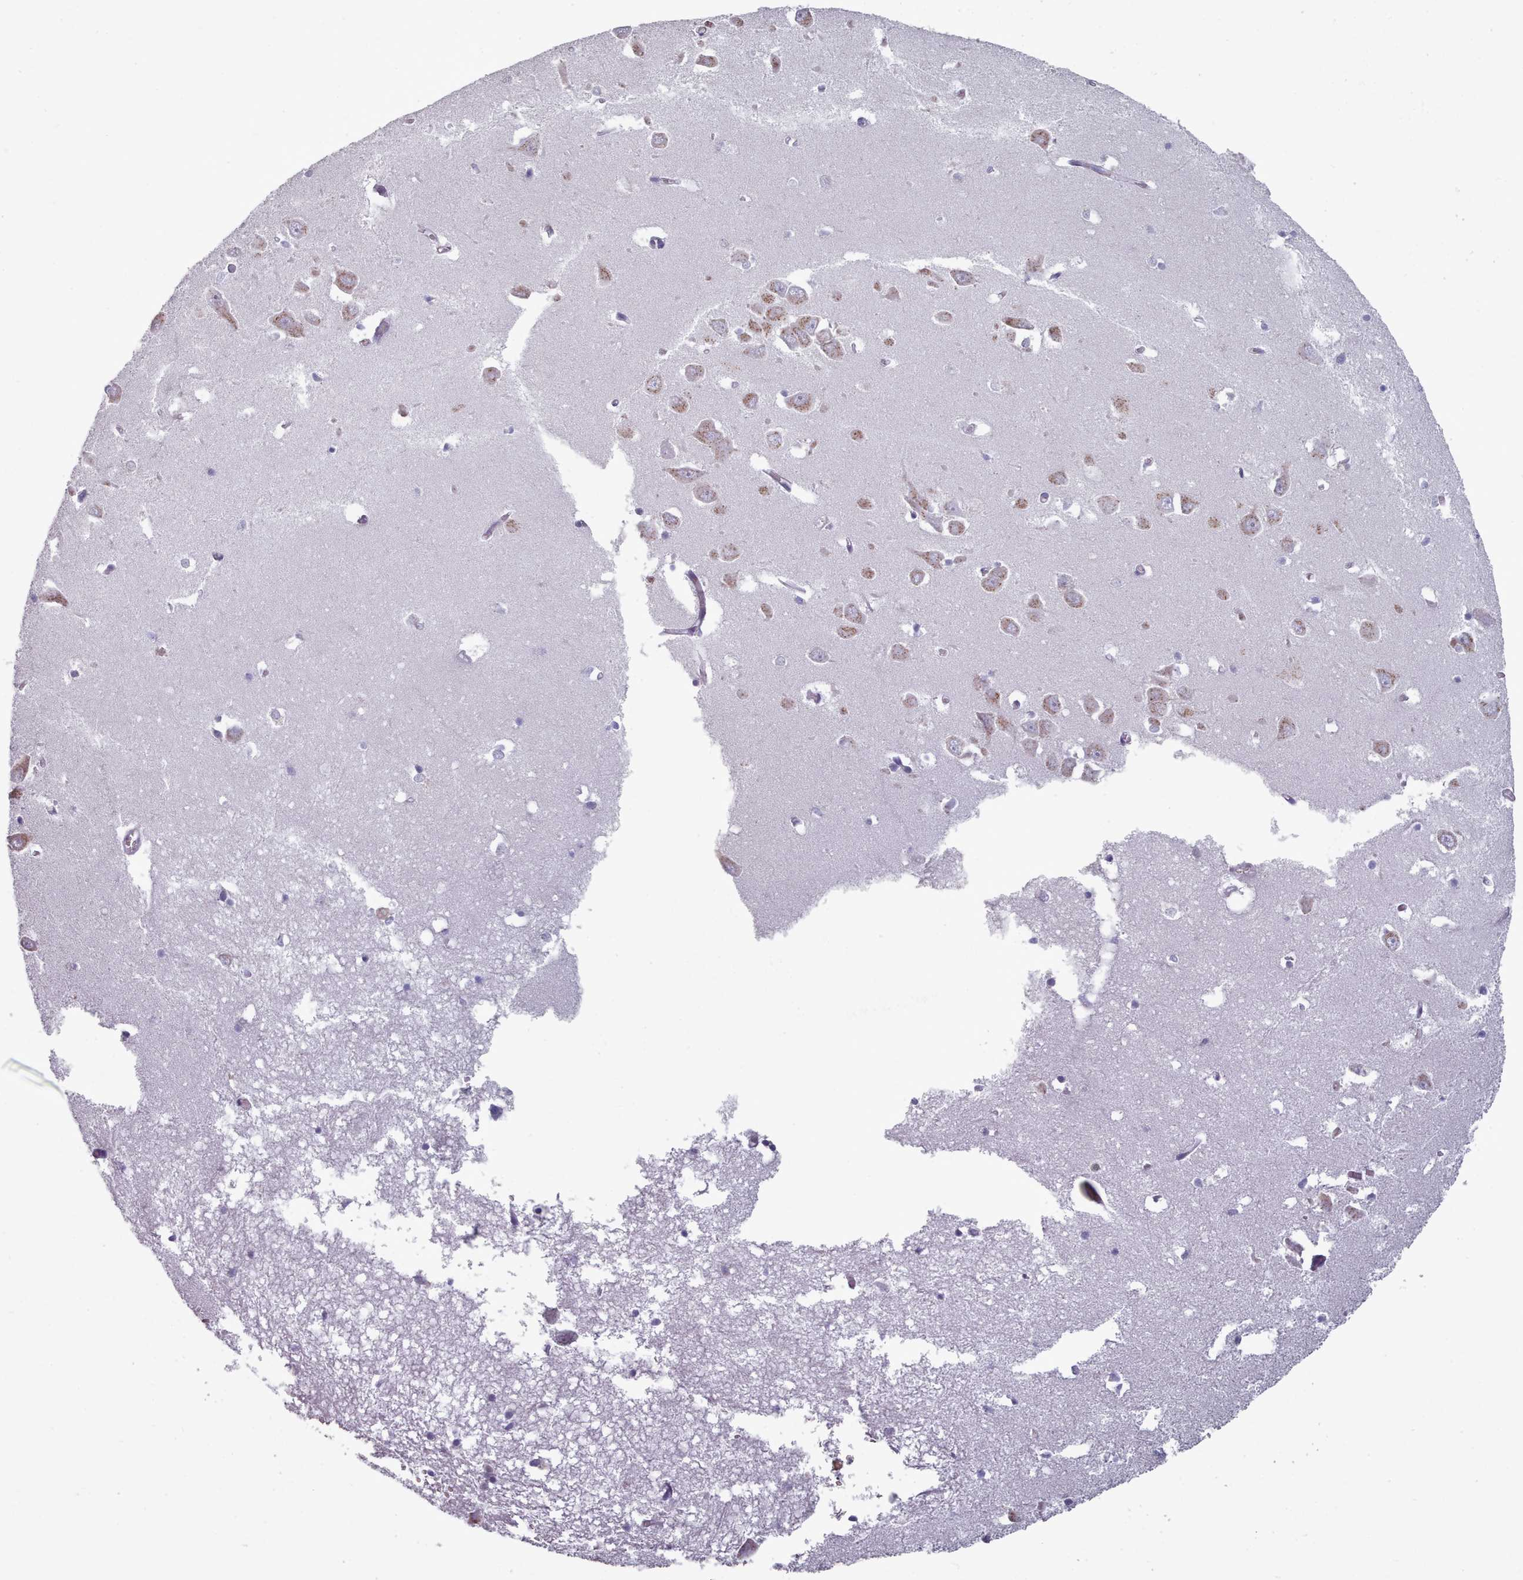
{"staining": {"intensity": "negative", "quantity": "none", "location": "none"}, "tissue": "hippocampus", "cell_type": "Glial cells", "image_type": "normal", "snomed": [{"axis": "morphology", "description": "Normal tissue, NOS"}, {"axis": "topography", "description": "Hippocampus"}], "caption": "Normal hippocampus was stained to show a protein in brown. There is no significant positivity in glial cells. Brightfield microscopy of immunohistochemistry stained with DAB (brown) and hematoxylin (blue), captured at high magnification.", "gene": "MAN1B1", "patient": {"sex": "male", "age": 70}}